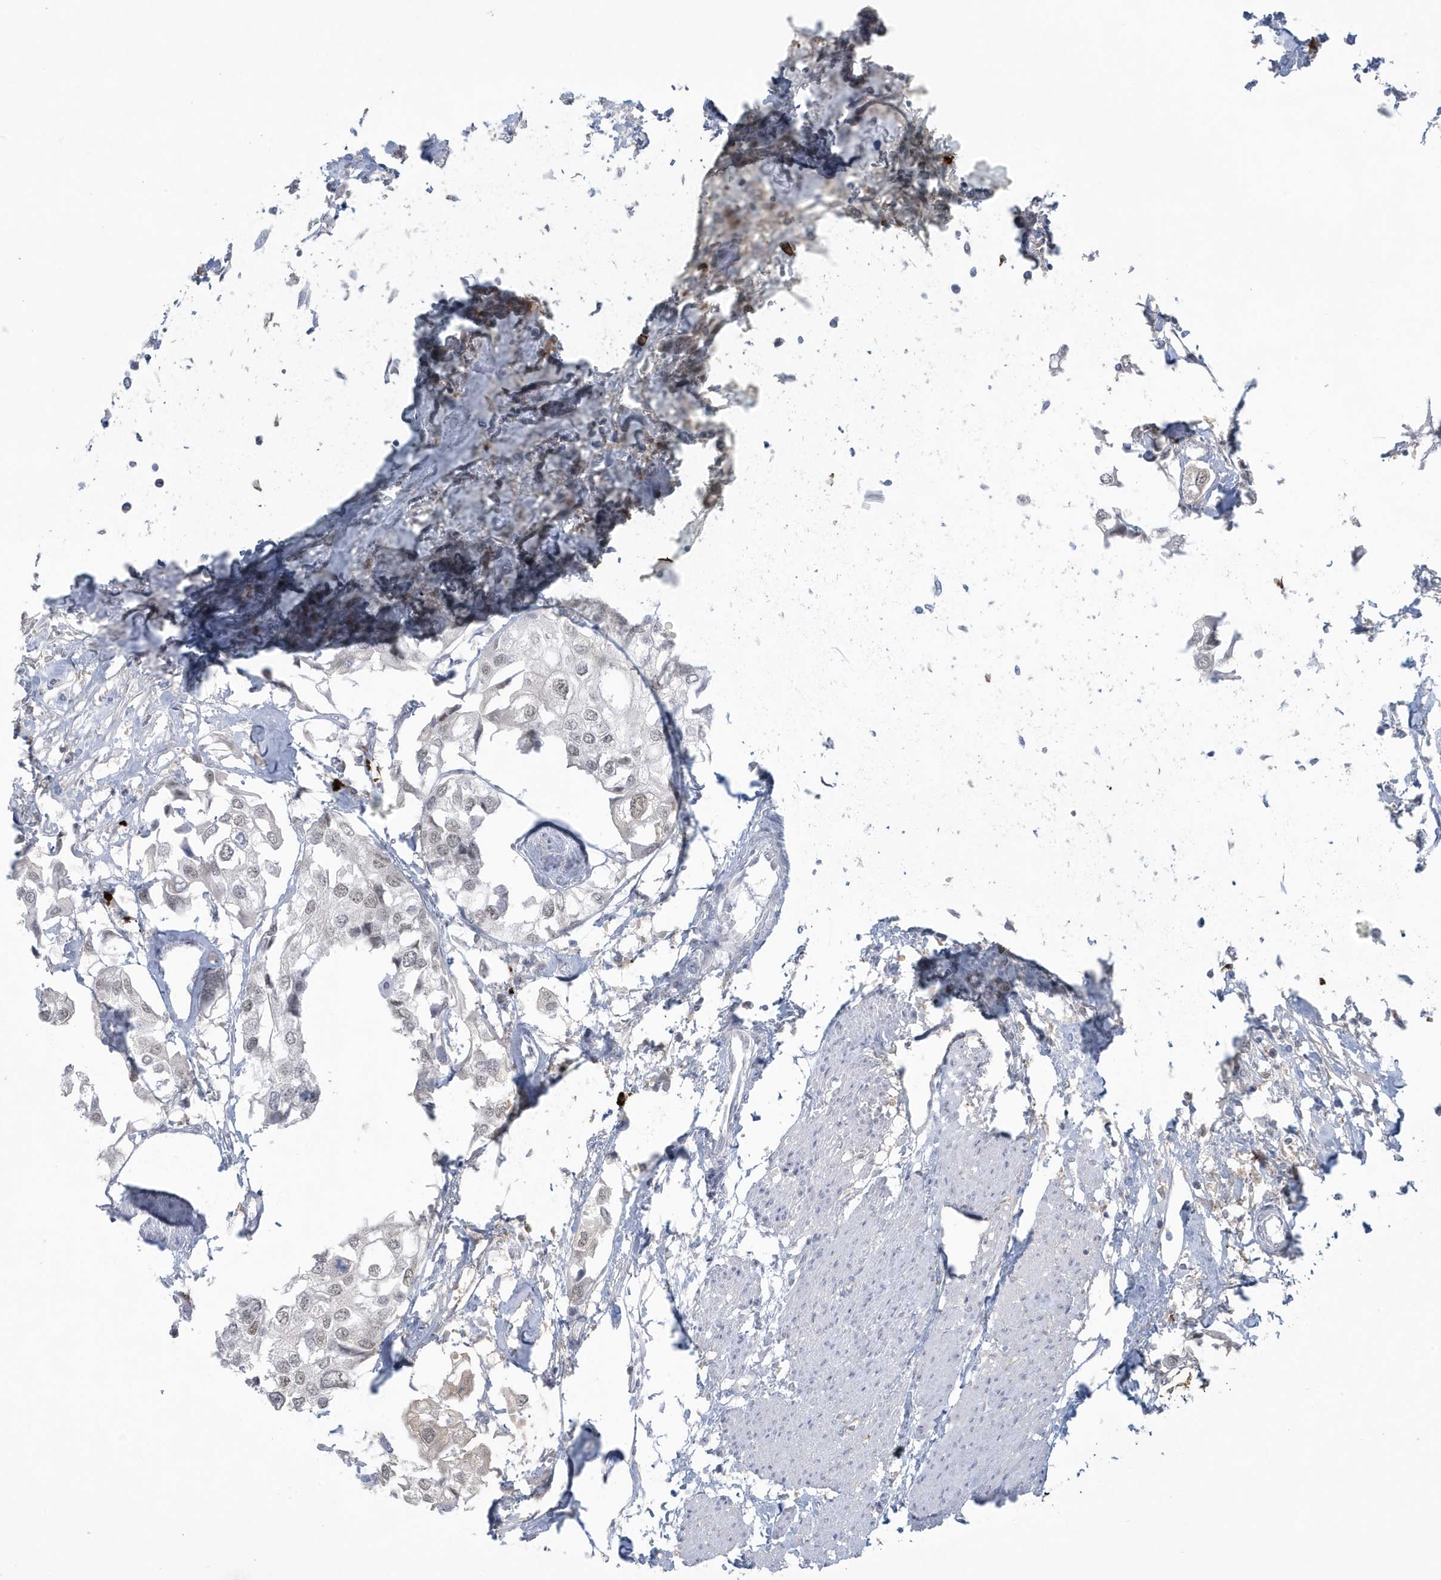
{"staining": {"intensity": "weak", "quantity": "<25%", "location": "nuclear"}, "tissue": "urothelial cancer", "cell_type": "Tumor cells", "image_type": "cancer", "snomed": [{"axis": "morphology", "description": "Urothelial carcinoma, High grade"}, {"axis": "topography", "description": "Urinary bladder"}], "caption": "IHC image of urothelial carcinoma (high-grade) stained for a protein (brown), which displays no expression in tumor cells.", "gene": "HERC6", "patient": {"sex": "male", "age": 64}}